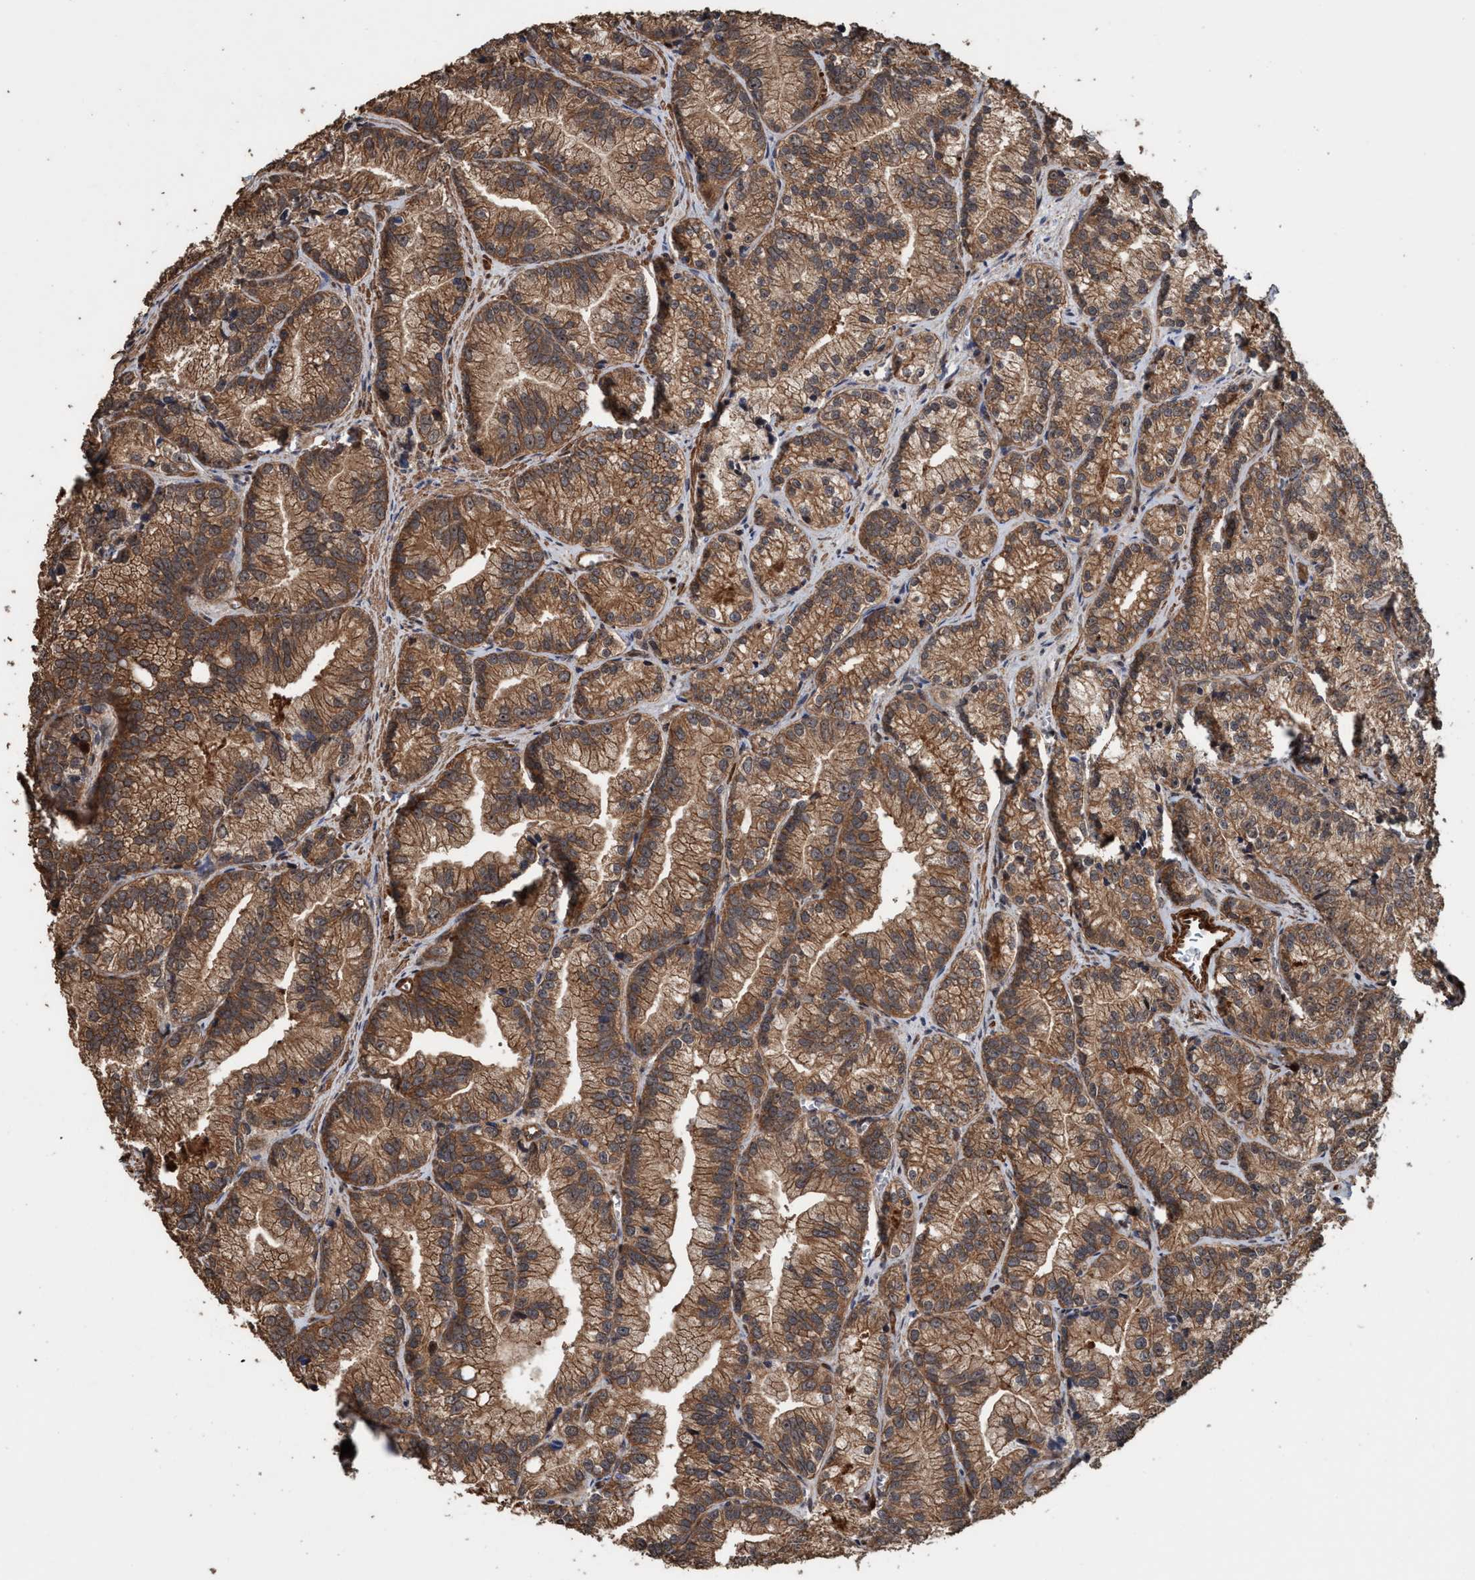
{"staining": {"intensity": "moderate", "quantity": ">75%", "location": "cytoplasmic/membranous,nuclear"}, "tissue": "prostate cancer", "cell_type": "Tumor cells", "image_type": "cancer", "snomed": [{"axis": "morphology", "description": "Adenocarcinoma, Low grade"}, {"axis": "topography", "description": "Prostate"}], "caption": "Human prostate cancer stained with a brown dye shows moderate cytoplasmic/membranous and nuclear positive staining in approximately >75% of tumor cells.", "gene": "TRPC7", "patient": {"sex": "male", "age": 89}}